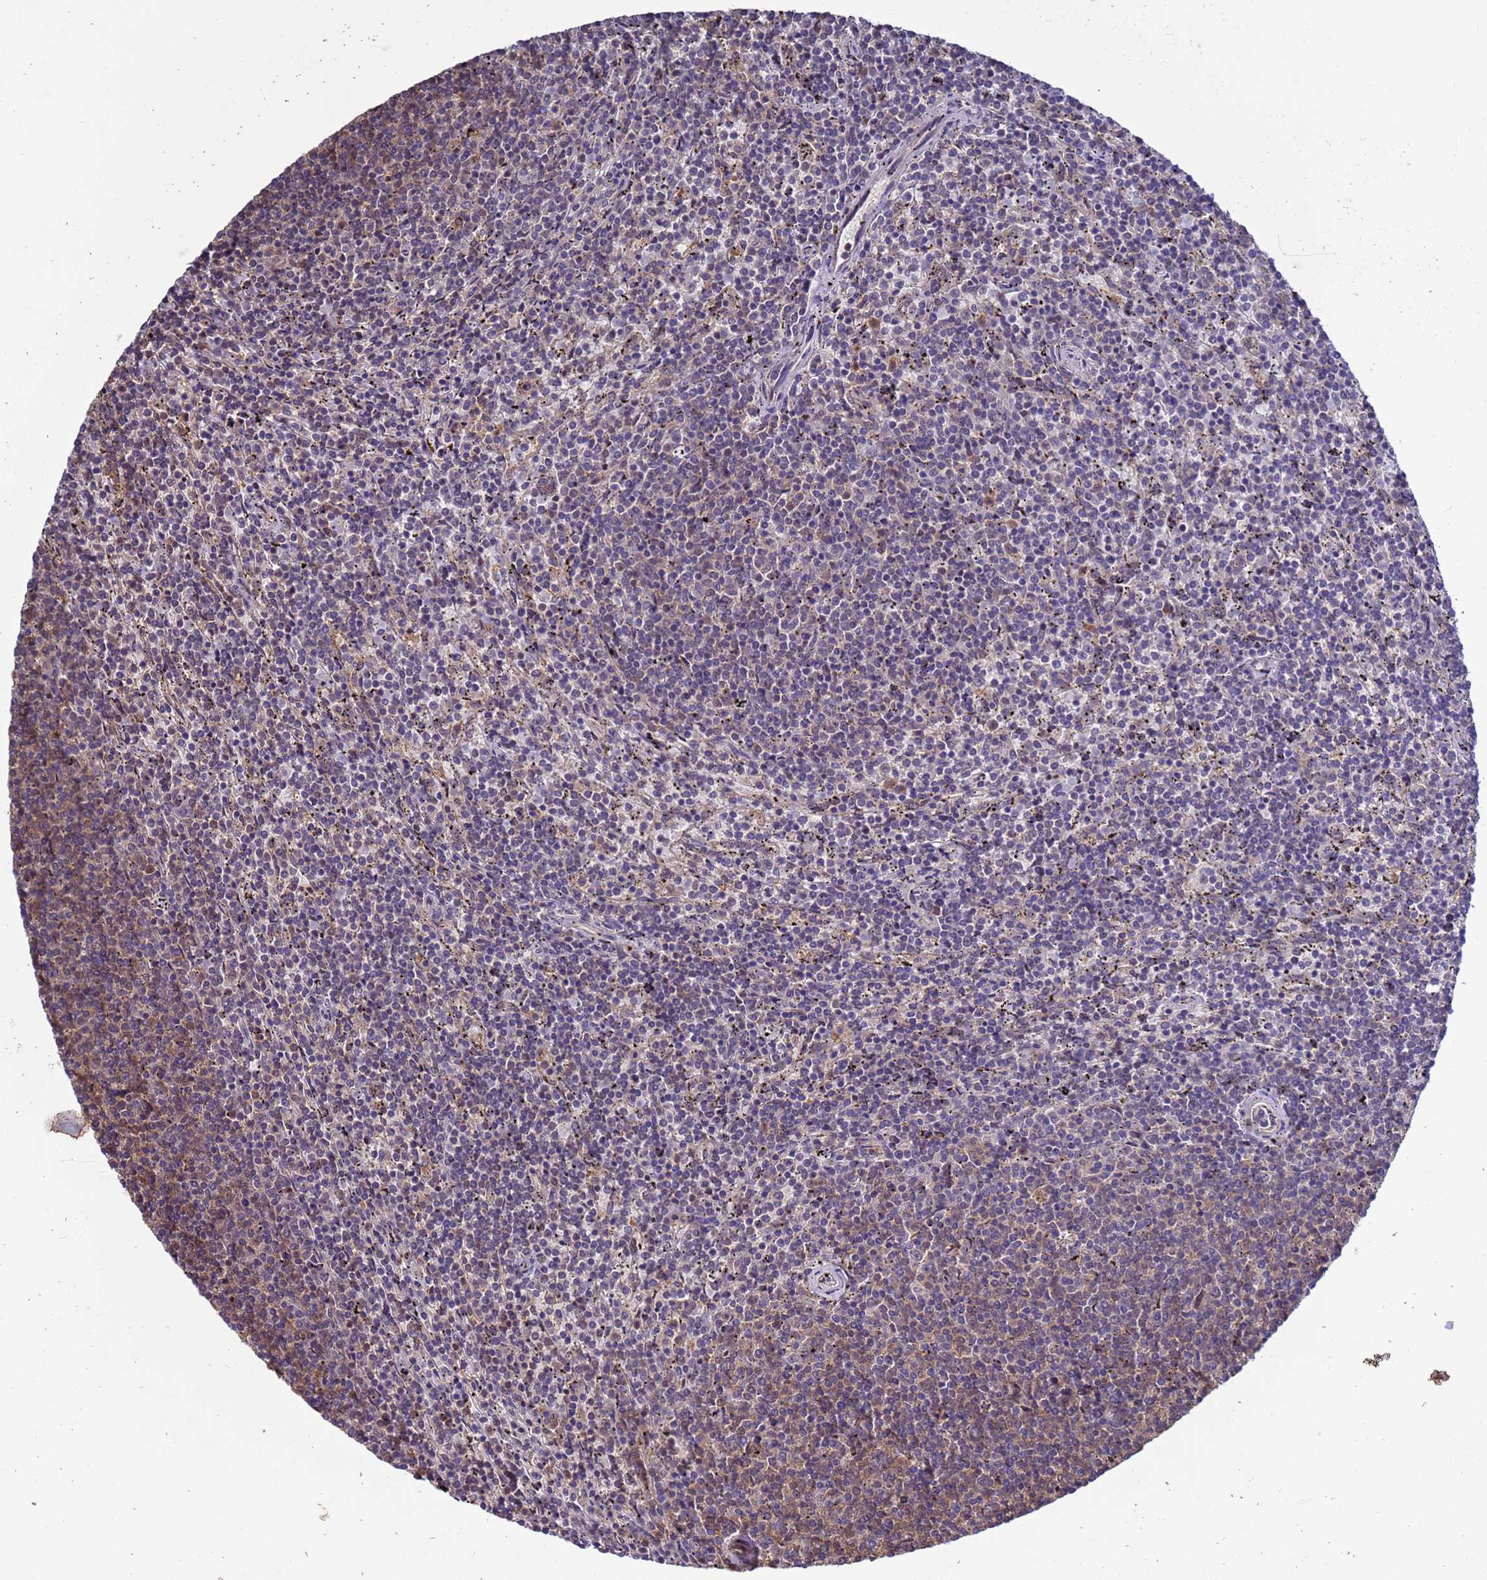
{"staining": {"intensity": "weak", "quantity": "25%-75%", "location": "cytoplasmic/membranous"}, "tissue": "lymphoma", "cell_type": "Tumor cells", "image_type": "cancer", "snomed": [{"axis": "morphology", "description": "Malignant lymphoma, non-Hodgkin's type, Low grade"}, {"axis": "topography", "description": "Spleen"}], "caption": "Immunohistochemistry (IHC) (DAB) staining of human malignant lymphoma, non-Hodgkin's type (low-grade) shows weak cytoplasmic/membranous protein expression in approximately 25%-75% of tumor cells. (brown staining indicates protein expression, while blue staining denotes nuclei).", "gene": "ZFP69B", "patient": {"sex": "female", "age": 50}}